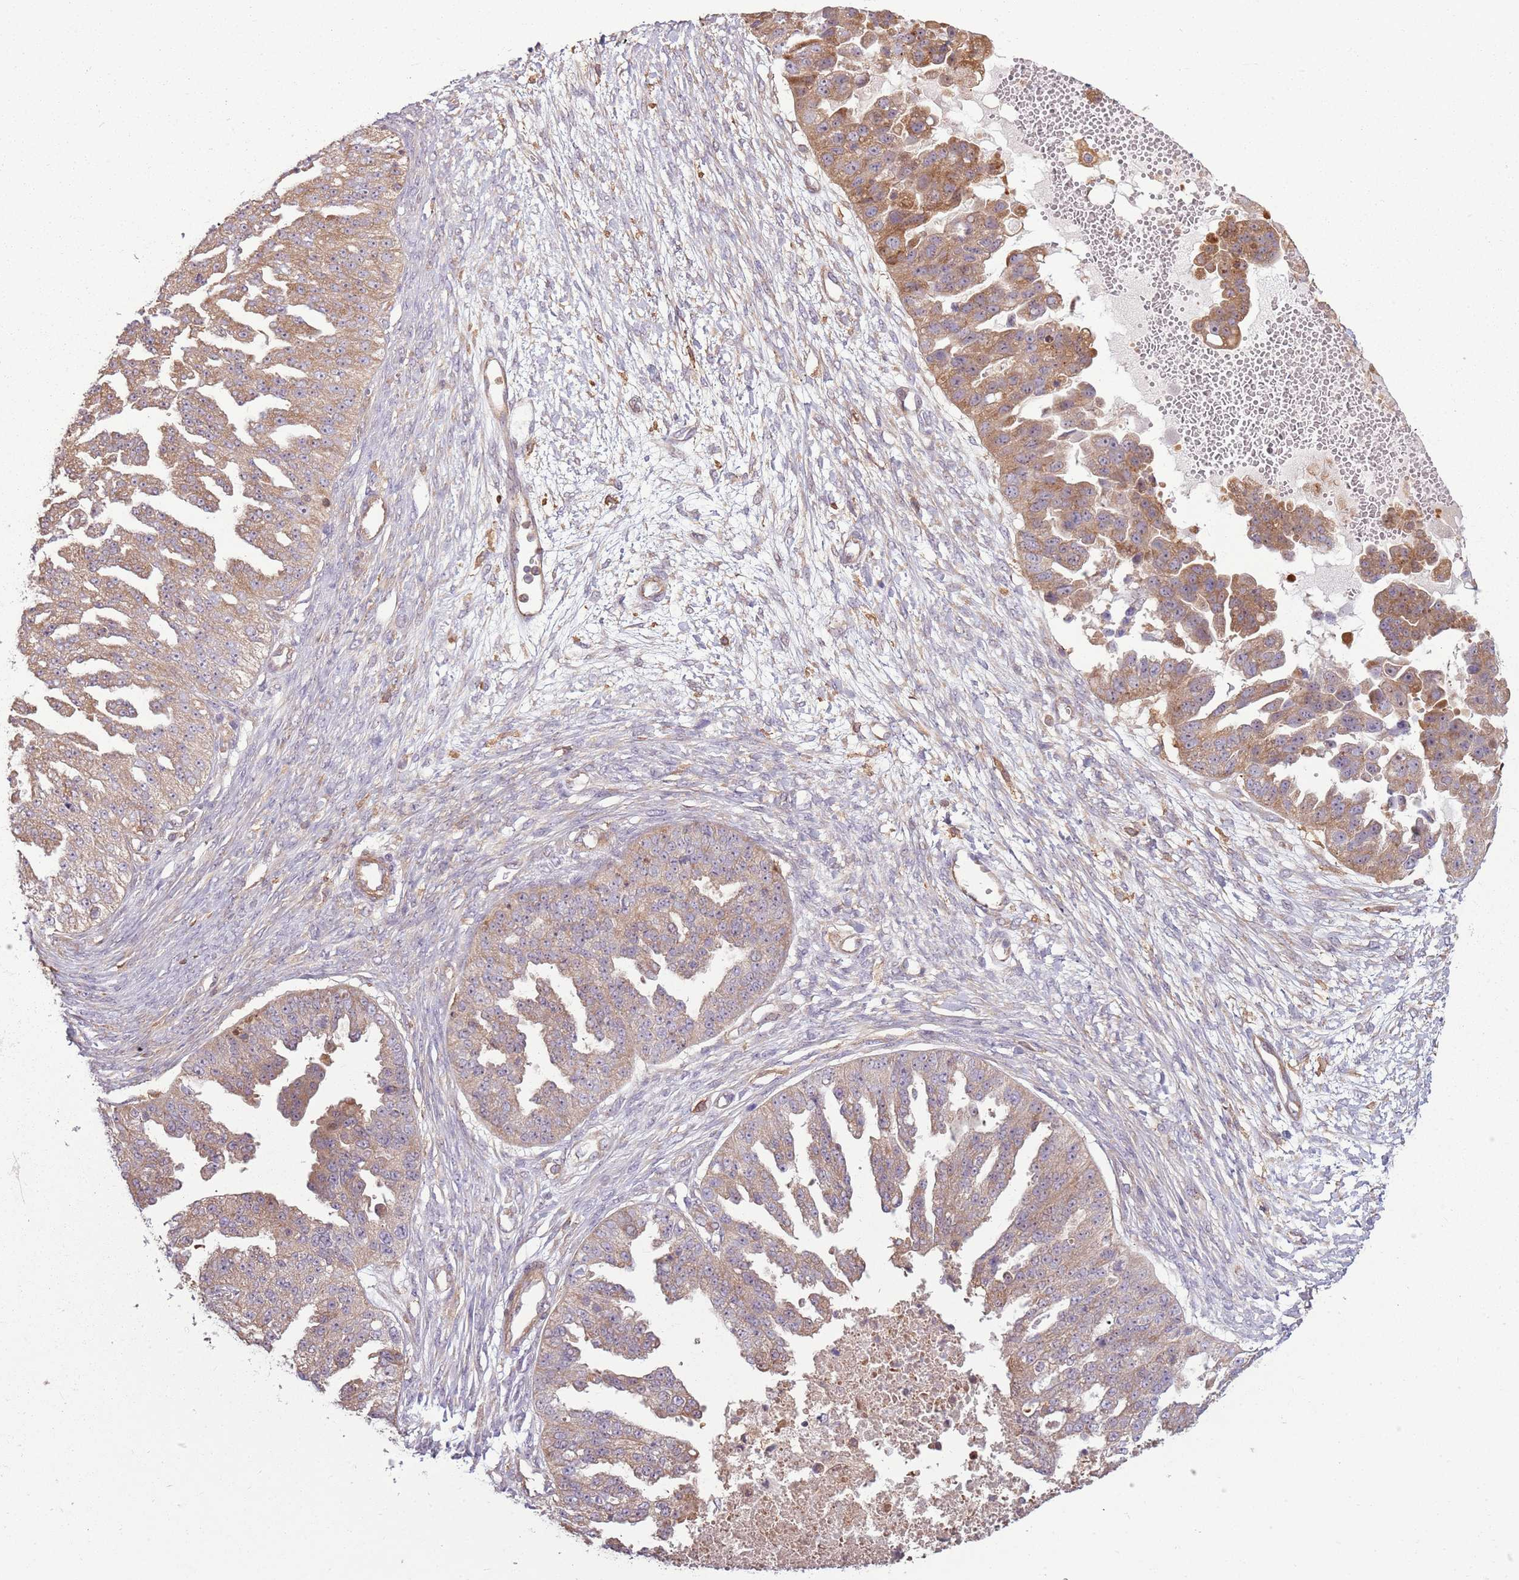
{"staining": {"intensity": "moderate", "quantity": "25%-75%", "location": "cytoplasmic/membranous"}, "tissue": "ovarian cancer", "cell_type": "Tumor cells", "image_type": "cancer", "snomed": [{"axis": "morphology", "description": "Cystadenocarcinoma, serous, NOS"}, {"axis": "topography", "description": "Ovary"}], "caption": "Ovarian serous cystadenocarcinoma stained for a protein demonstrates moderate cytoplasmic/membranous positivity in tumor cells.", "gene": "RPL21", "patient": {"sex": "female", "age": 58}}